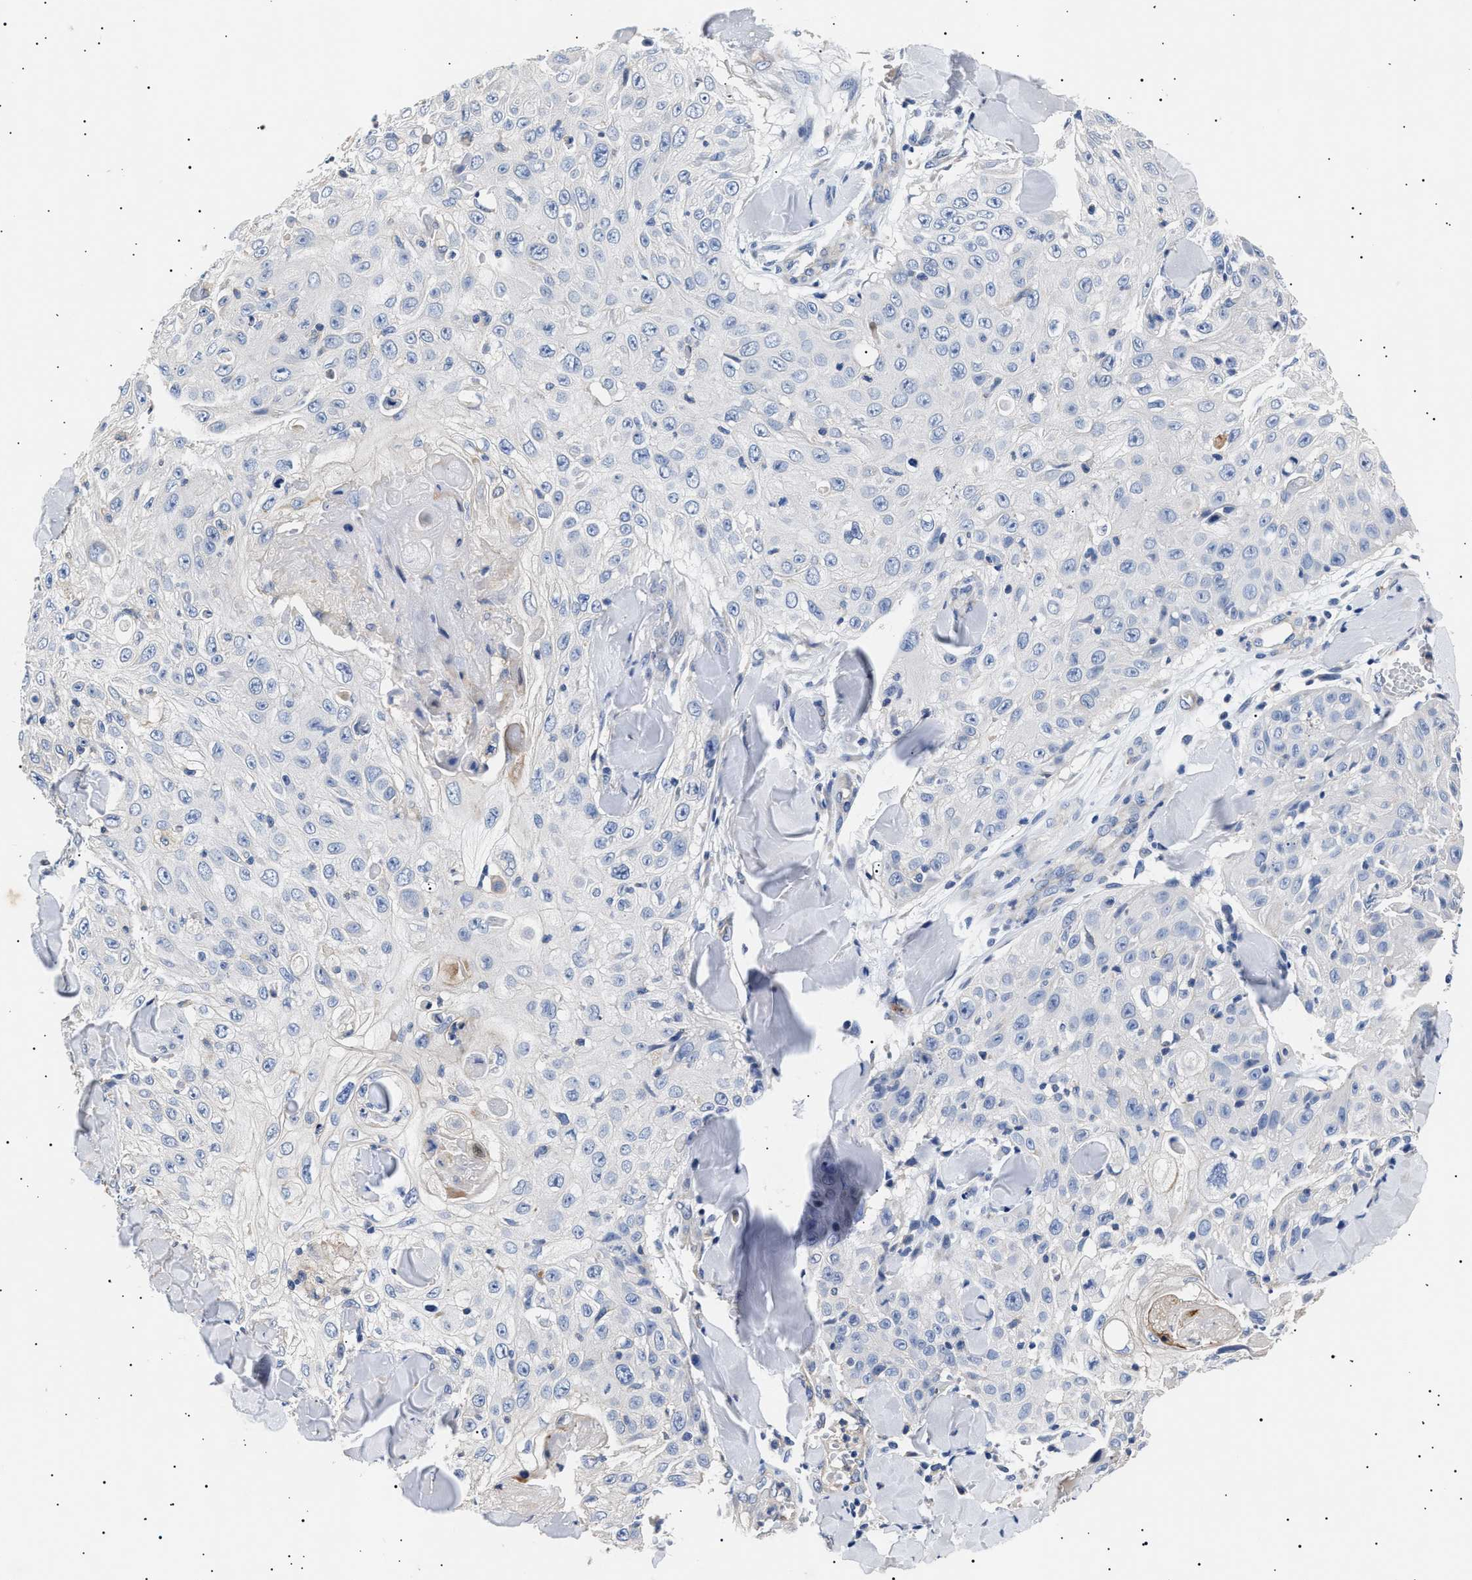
{"staining": {"intensity": "negative", "quantity": "none", "location": "none"}, "tissue": "skin cancer", "cell_type": "Tumor cells", "image_type": "cancer", "snomed": [{"axis": "morphology", "description": "Squamous cell carcinoma, NOS"}, {"axis": "topography", "description": "Skin"}], "caption": "Image shows no significant protein expression in tumor cells of squamous cell carcinoma (skin).", "gene": "HEMGN", "patient": {"sex": "male", "age": 86}}